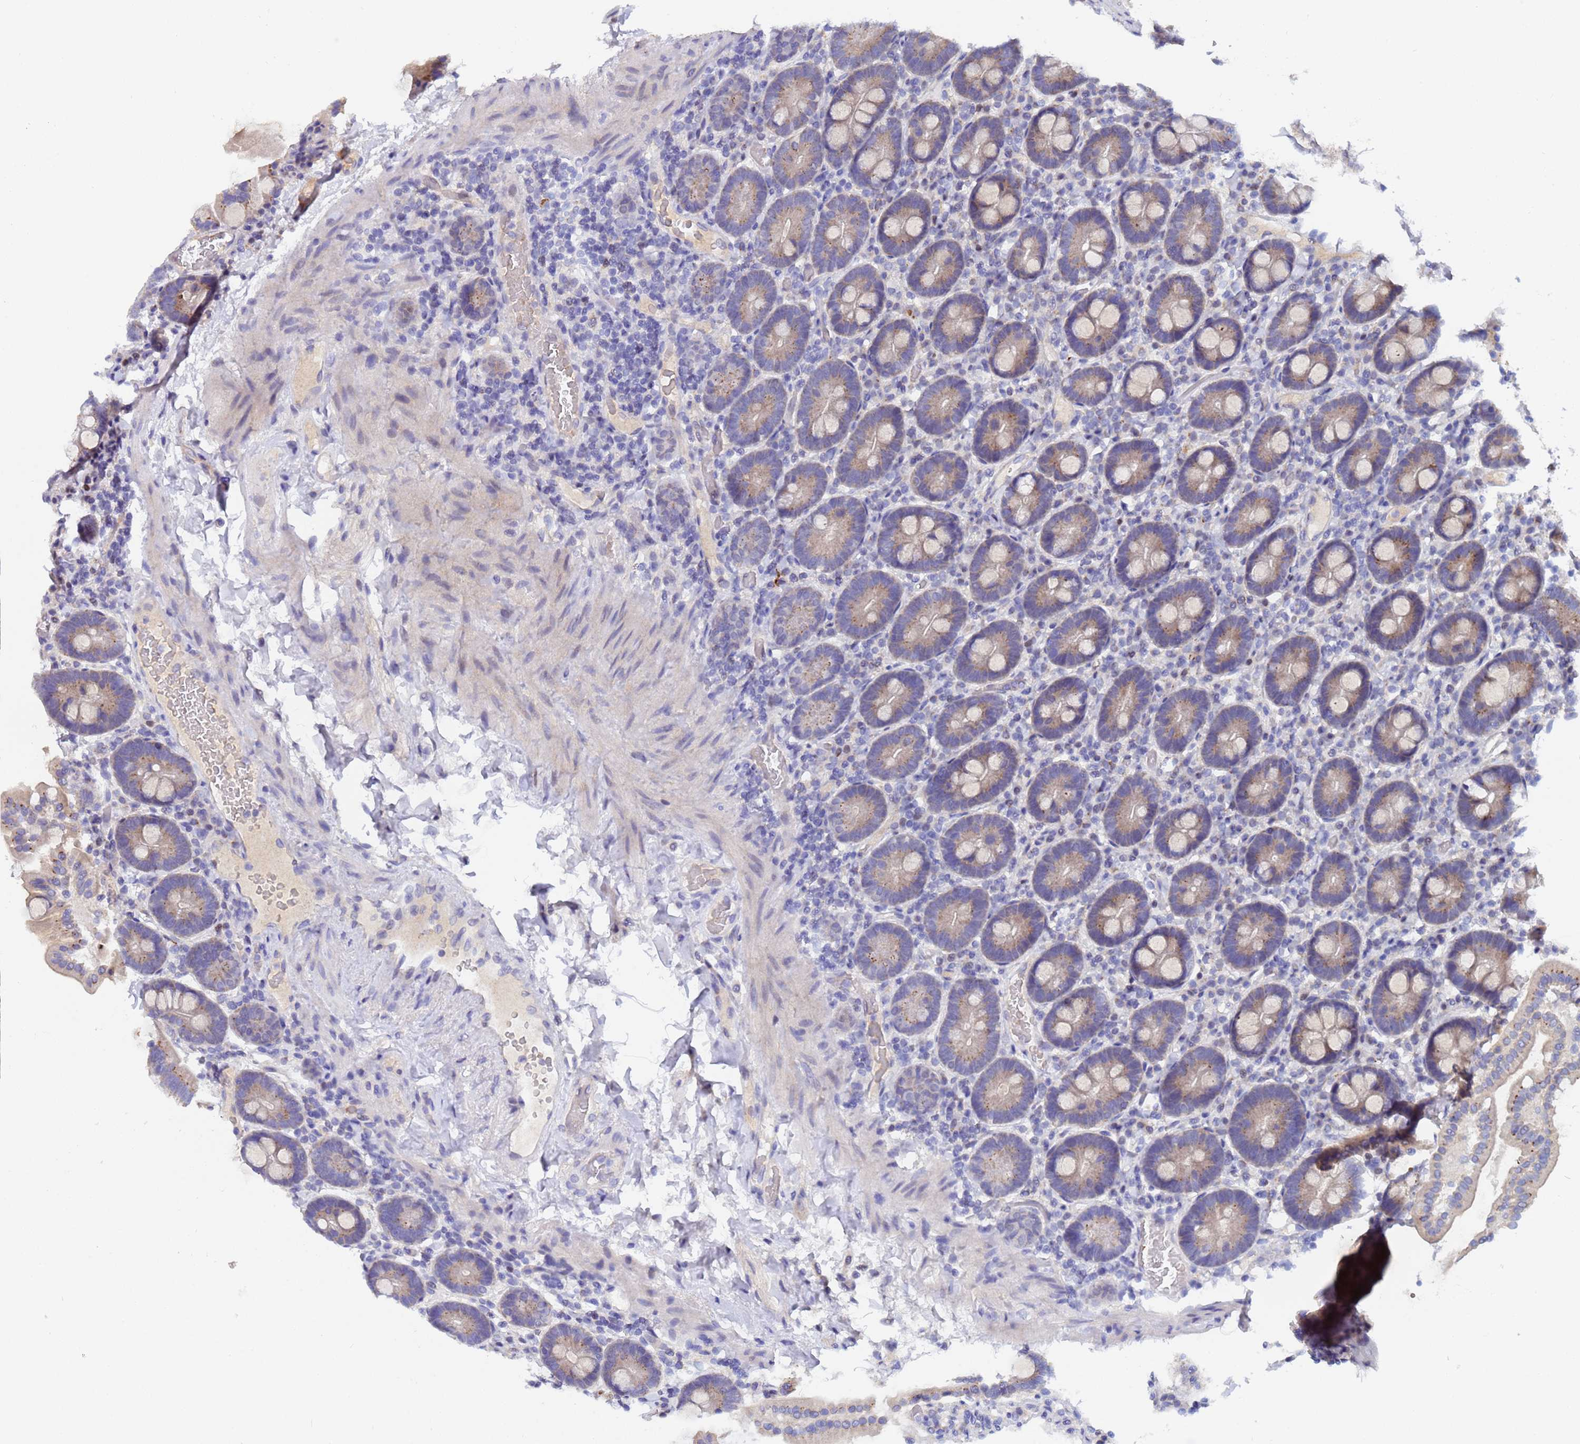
{"staining": {"intensity": "moderate", "quantity": "25%-75%", "location": "cytoplasmic/membranous"}, "tissue": "duodenum", "cell_type": "Glandular cells", "image_type": "normal", "snomed": [{"axis": "morphology", "description": "Normal tissue, NOS"}, {"axis": "topography", "description": "Duodenum"}], "caption": "Protein staining shows moderate cytoplasmic/membranous staining in approximately 25%-75% of glandular cells in unremarkable duodenum.", "gene": "IHO1", "patient": {"sex": "male", "age": 55}}